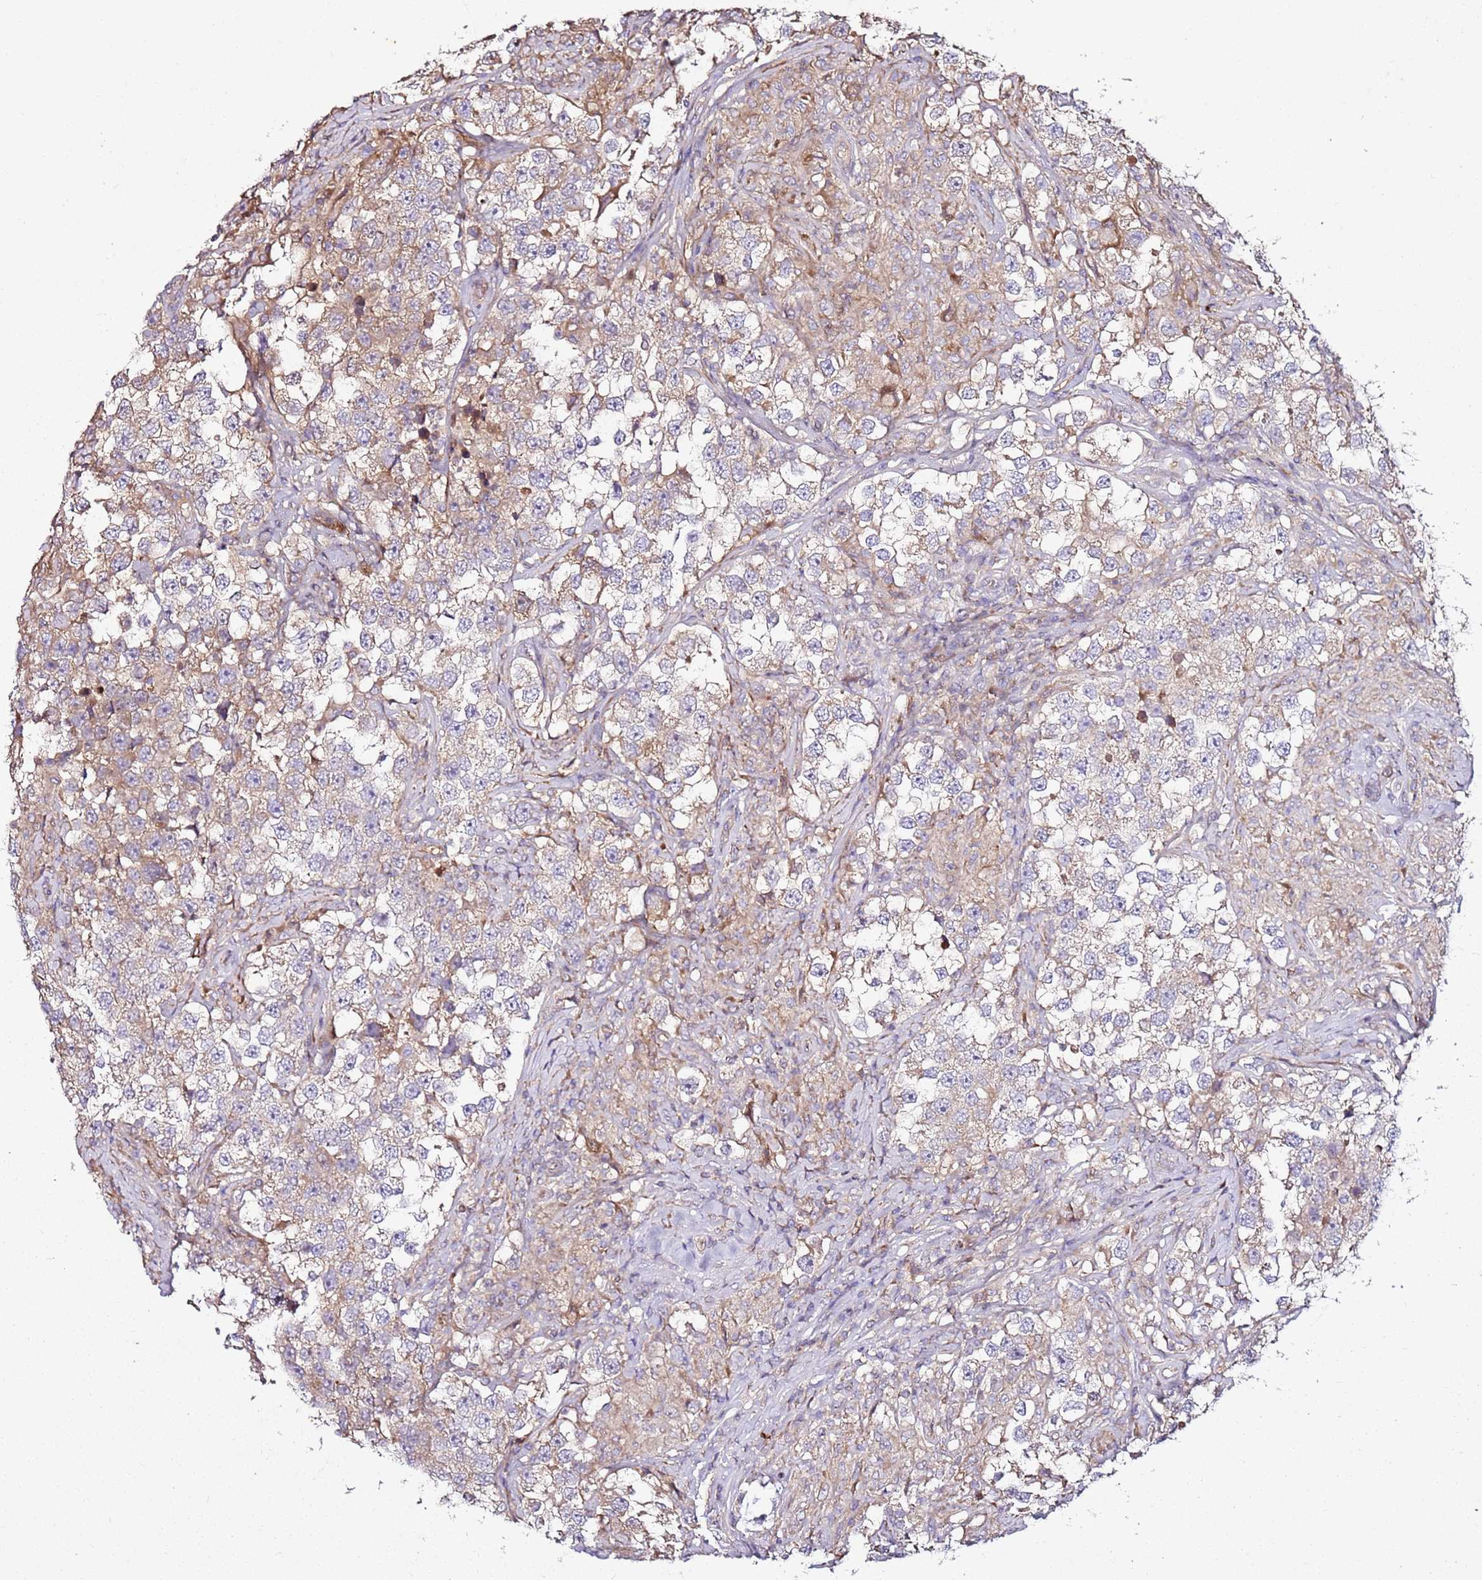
{"staining": {"intensity": "moderate", "quantity": "<25%", "location": "cytoplasmic/membranous"}, "tissue": "testis cancer", "cell_type": "Tumor cells", "image_type": "cancer", "snomed": [{"axis": "morphology", "description": "Seminoma, NOS"}, {"axis": "topography", "description": "Testis"}], "caption": "A high-resolution image shows immunohistochemistry staining of testis cancer (seminoma), which exhibits moderate cytoplasmic/membranous staining in about <25% of tumor cells. (IHC, brightfield microscopy, high magnification).", "gene": "KRTAP21-3", "patient": {"sex": "male", "age": 46}}